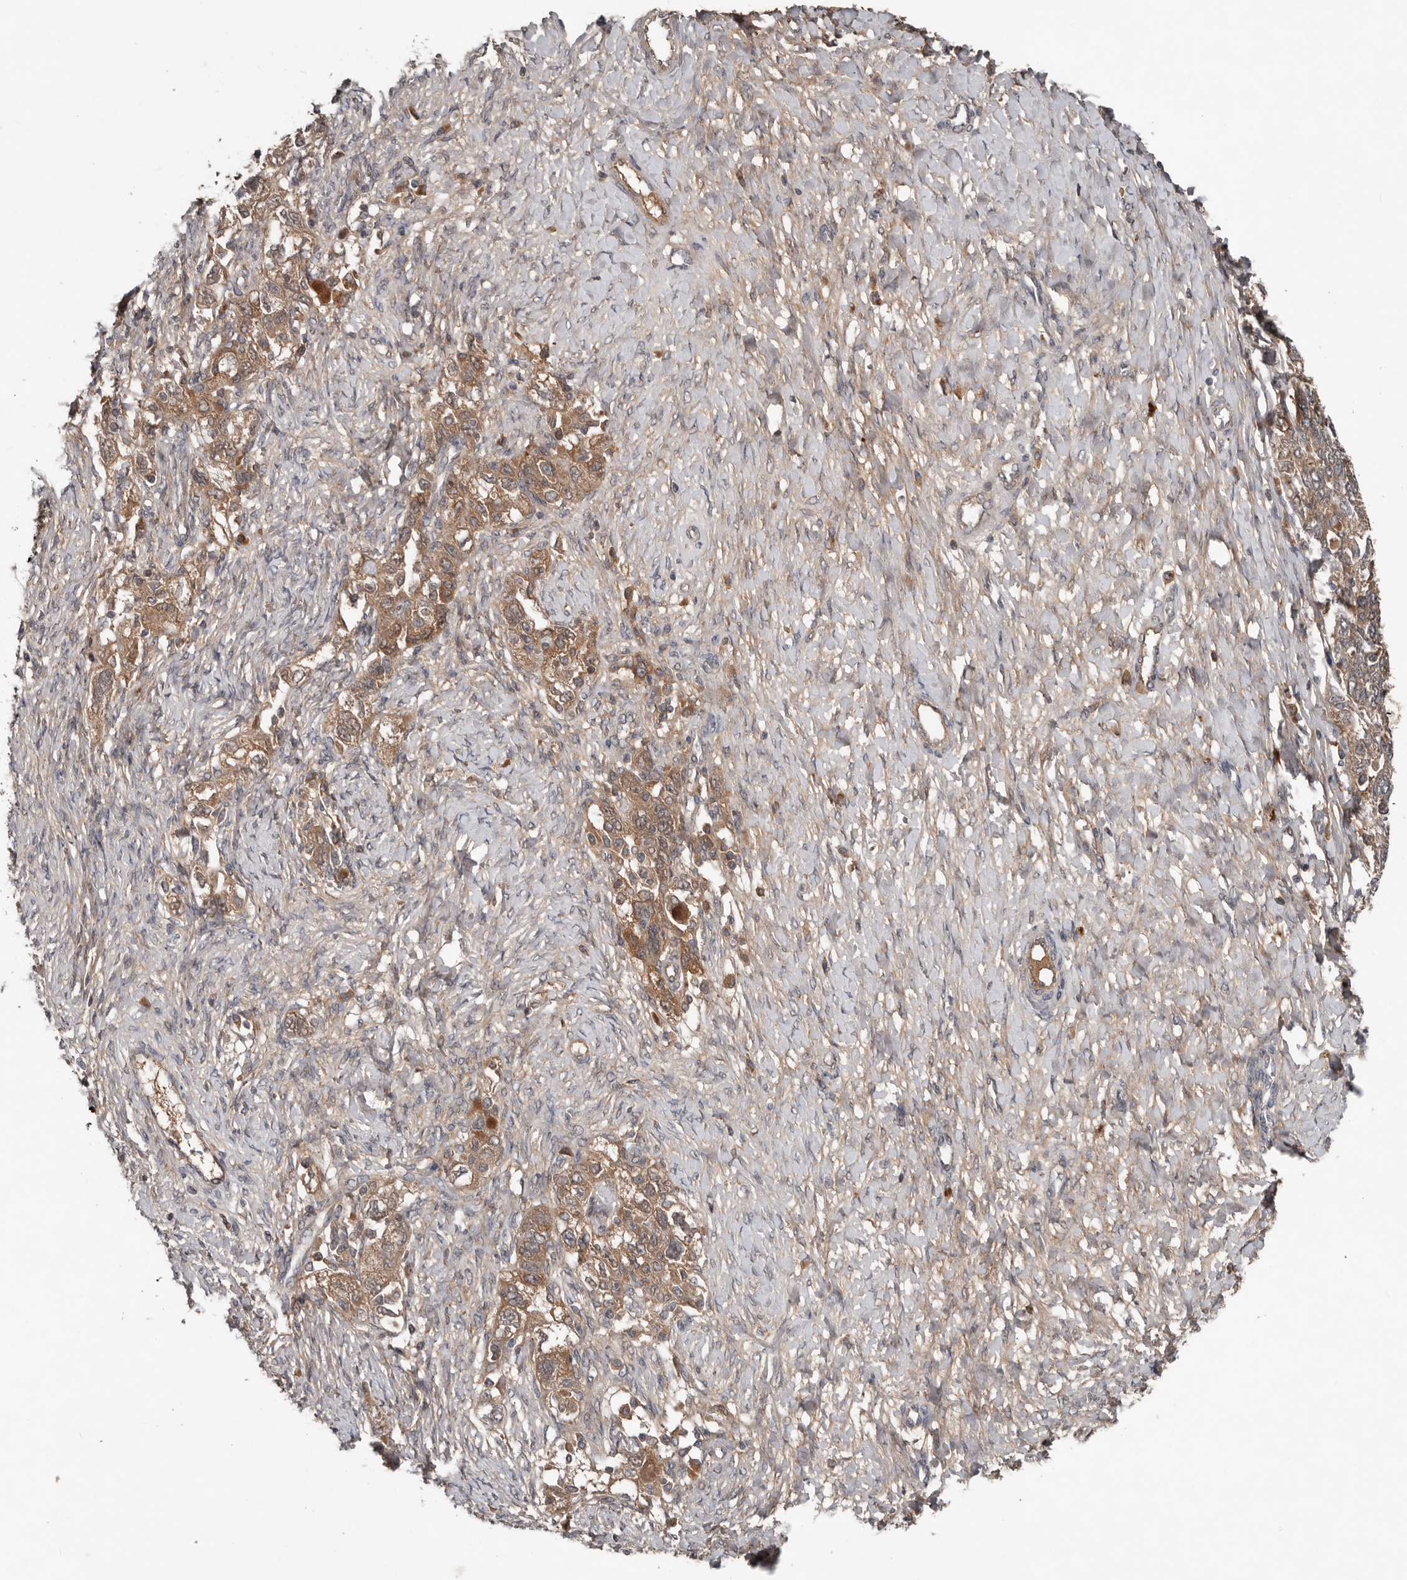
{"staining": {"intensity": "moderate", "quantity": ">75%", "location": "cytoplasmic/membranous"}, "tissue": "ovarian cancer", "cell_type": "Tumor cells", "image_type": "cancer", "snomed": [{"axis": "morphology", "description": "Carcinoma, NOS"}, {"axis": "morphology", "description": "Cystadenocarcinoma, serous, NOS"}, {"axis": "topography", "description": "Ovary"}], "caption": "A high-resolution histopathology image shows immunohistochemistry staining of ovarian serous cystadenocarcinoma, which shows moderate cytoplasmic/membranous expression in approximately >75% of tumor cells.", "gene": "DNAJB4", "patient": {"sex": "female", "age": 69}}